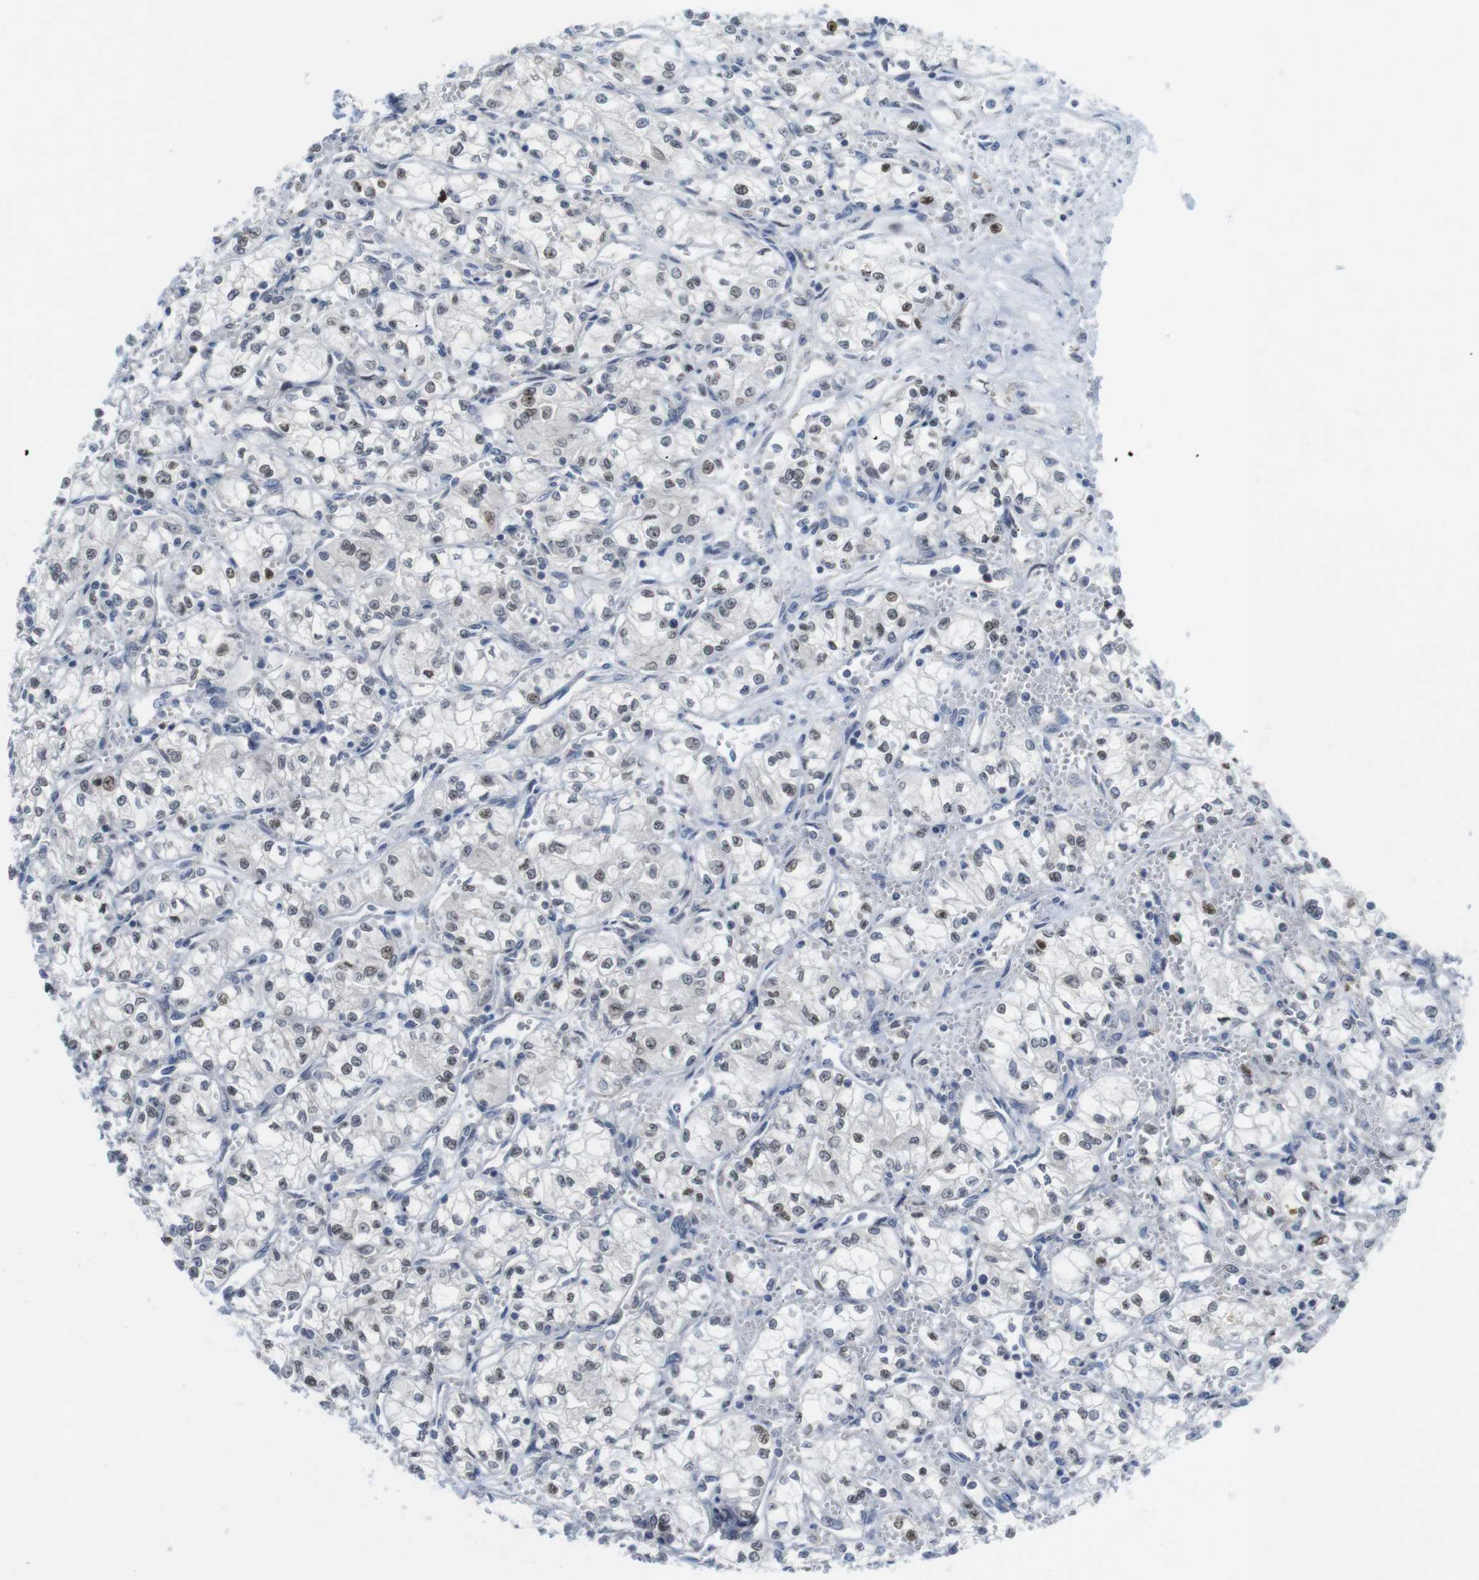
{"staining": {"intensity": "weak", "quantity": "25%-75%", "location": "nuclear"}, "tissue": "renal cancer", "cell_type": "Tumor cells", "image_type": "cancer", "snomed": [{"axis": "morphology", "description": "Normal tissue, NOS"}, {"axis": "morphology", "description": "Adenocarcinoma, NOS"}, {"axis": "topography", "description": "Kidney"}], "caption": "Protein staining exhibits weak nuclear expression in approximately 25%-75% of tumor cells in adenocarcinoma (renal).", "gene": "RCC1", "patient": {"sex": "male", "age": 59}}